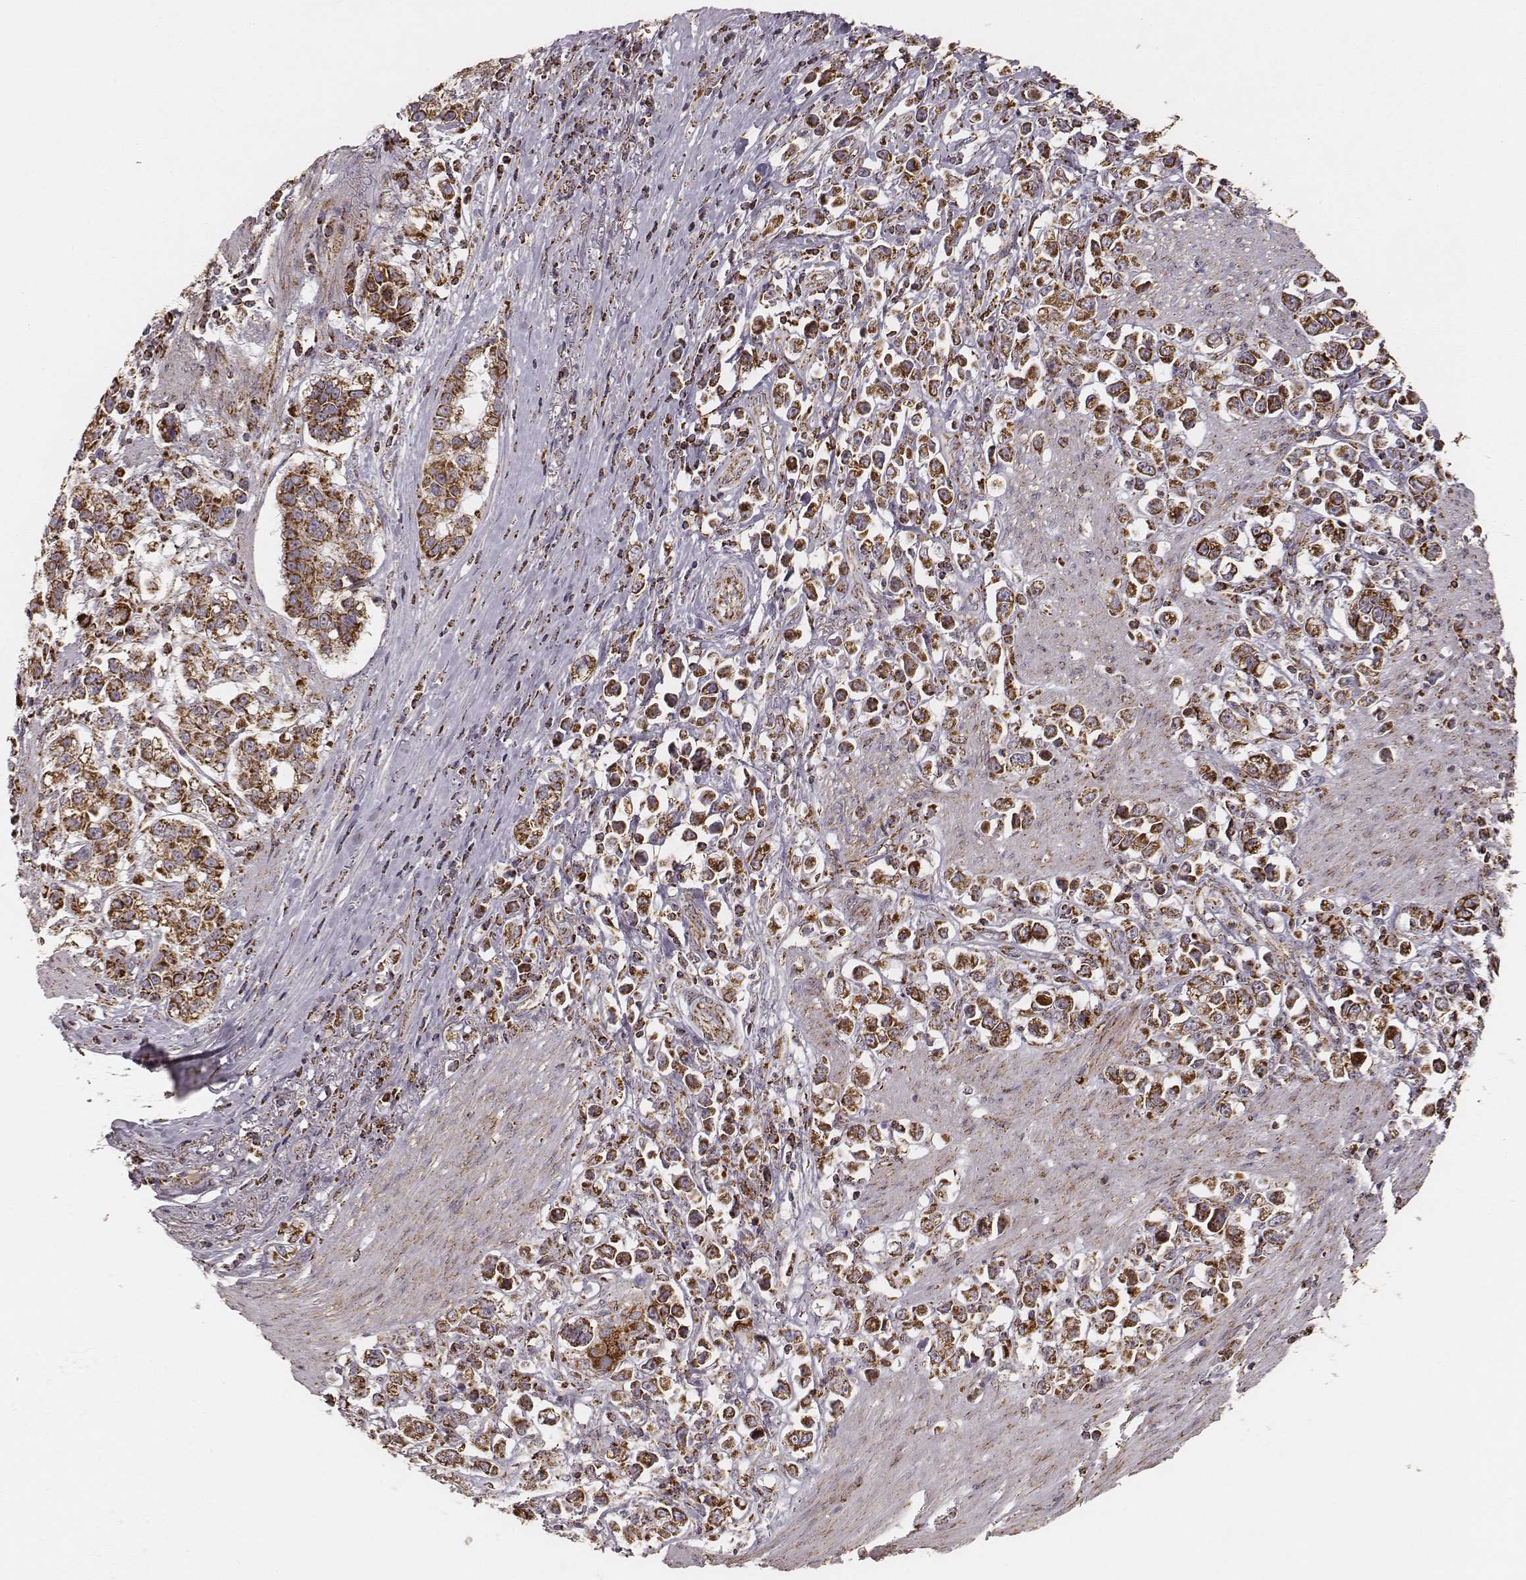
{"staining": {"intensity": "strong", "quantity": ">75%", "location": "cytoplasmic/membranous"}, "tissue": "stomach cancer", "cell_type": "Tumor cells", "image_type": "cancer", "snomed": [{"axis": "morphology", "description": "Adenocarcinoma, NOS"}, {"axis": "topography", "description": "Stomach"}], "caption": "Protein staining of stomach cancer (adenocarcinoma) tissue demonstrates strong cytoplasmic/membranous expression in approximately >75% of tumor cells.", "gene": "CS", "patient": {"sex": "male", "age": 93}}